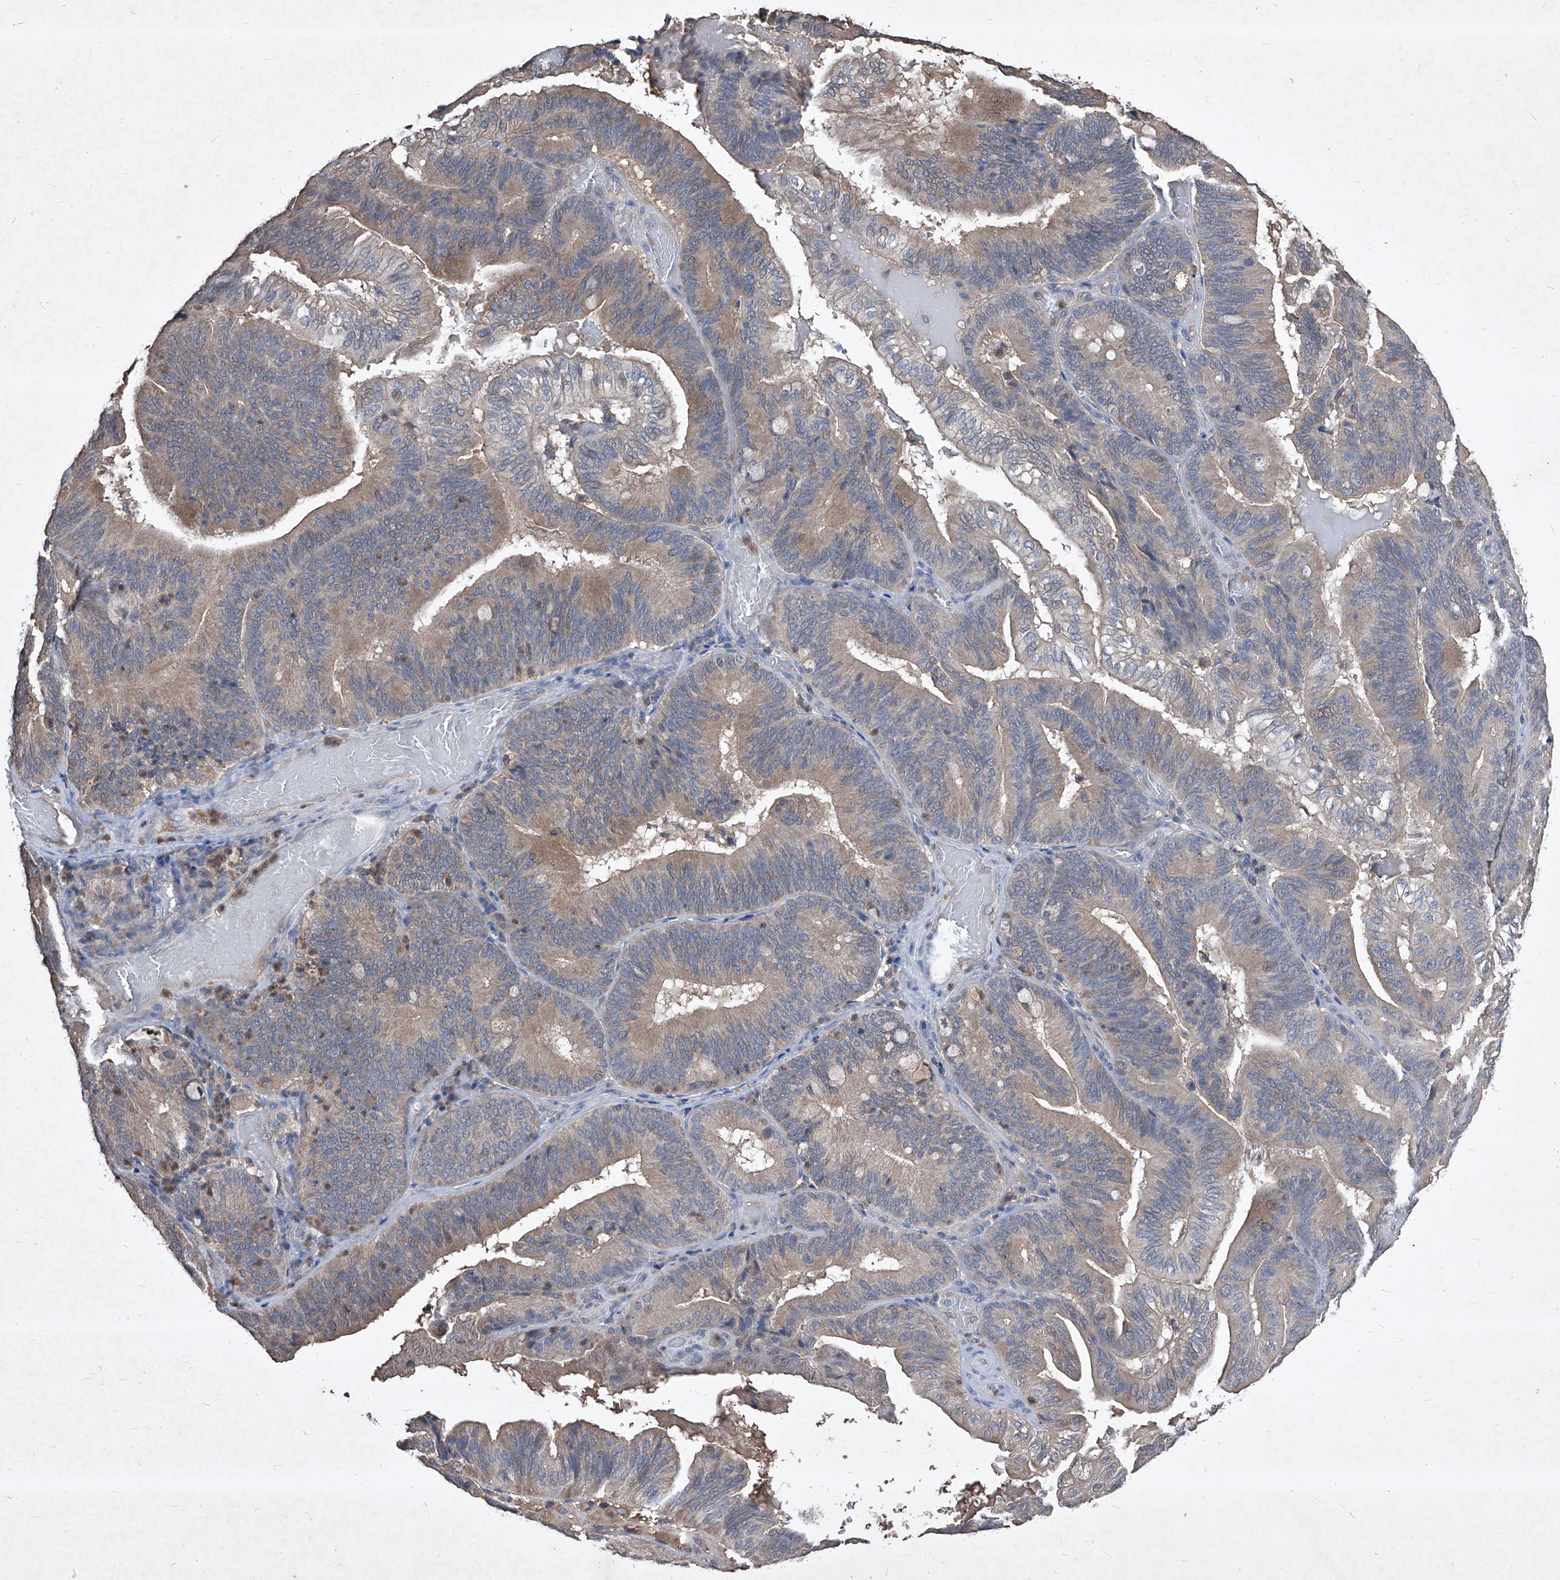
{"staining": {"intensity": "weak", "quantity": ">75%", "location": "cytoplasmic/membranous"}, "tissue": "pancreatic cancer", "cell_type": "Tumor cells", "image_type": "cancer", "snomed": [{"axis": "morphology", "description": "Adenocarcinoma, NOS"}, {"axis": "topography", "description": "Pancreas"}], "caption": "Immunohistochemistry (DAB) staining of pancreatic cancer demonstrates weak cytoplasmic/membranous protein staining in about >75% of tumor cells. (DAB (3,3'-diaminobenzidine) IHC with brightfield microscopy, high magnification).", "gene": "SYNGR1", "patient": {"sex": "male", "age": 82}}